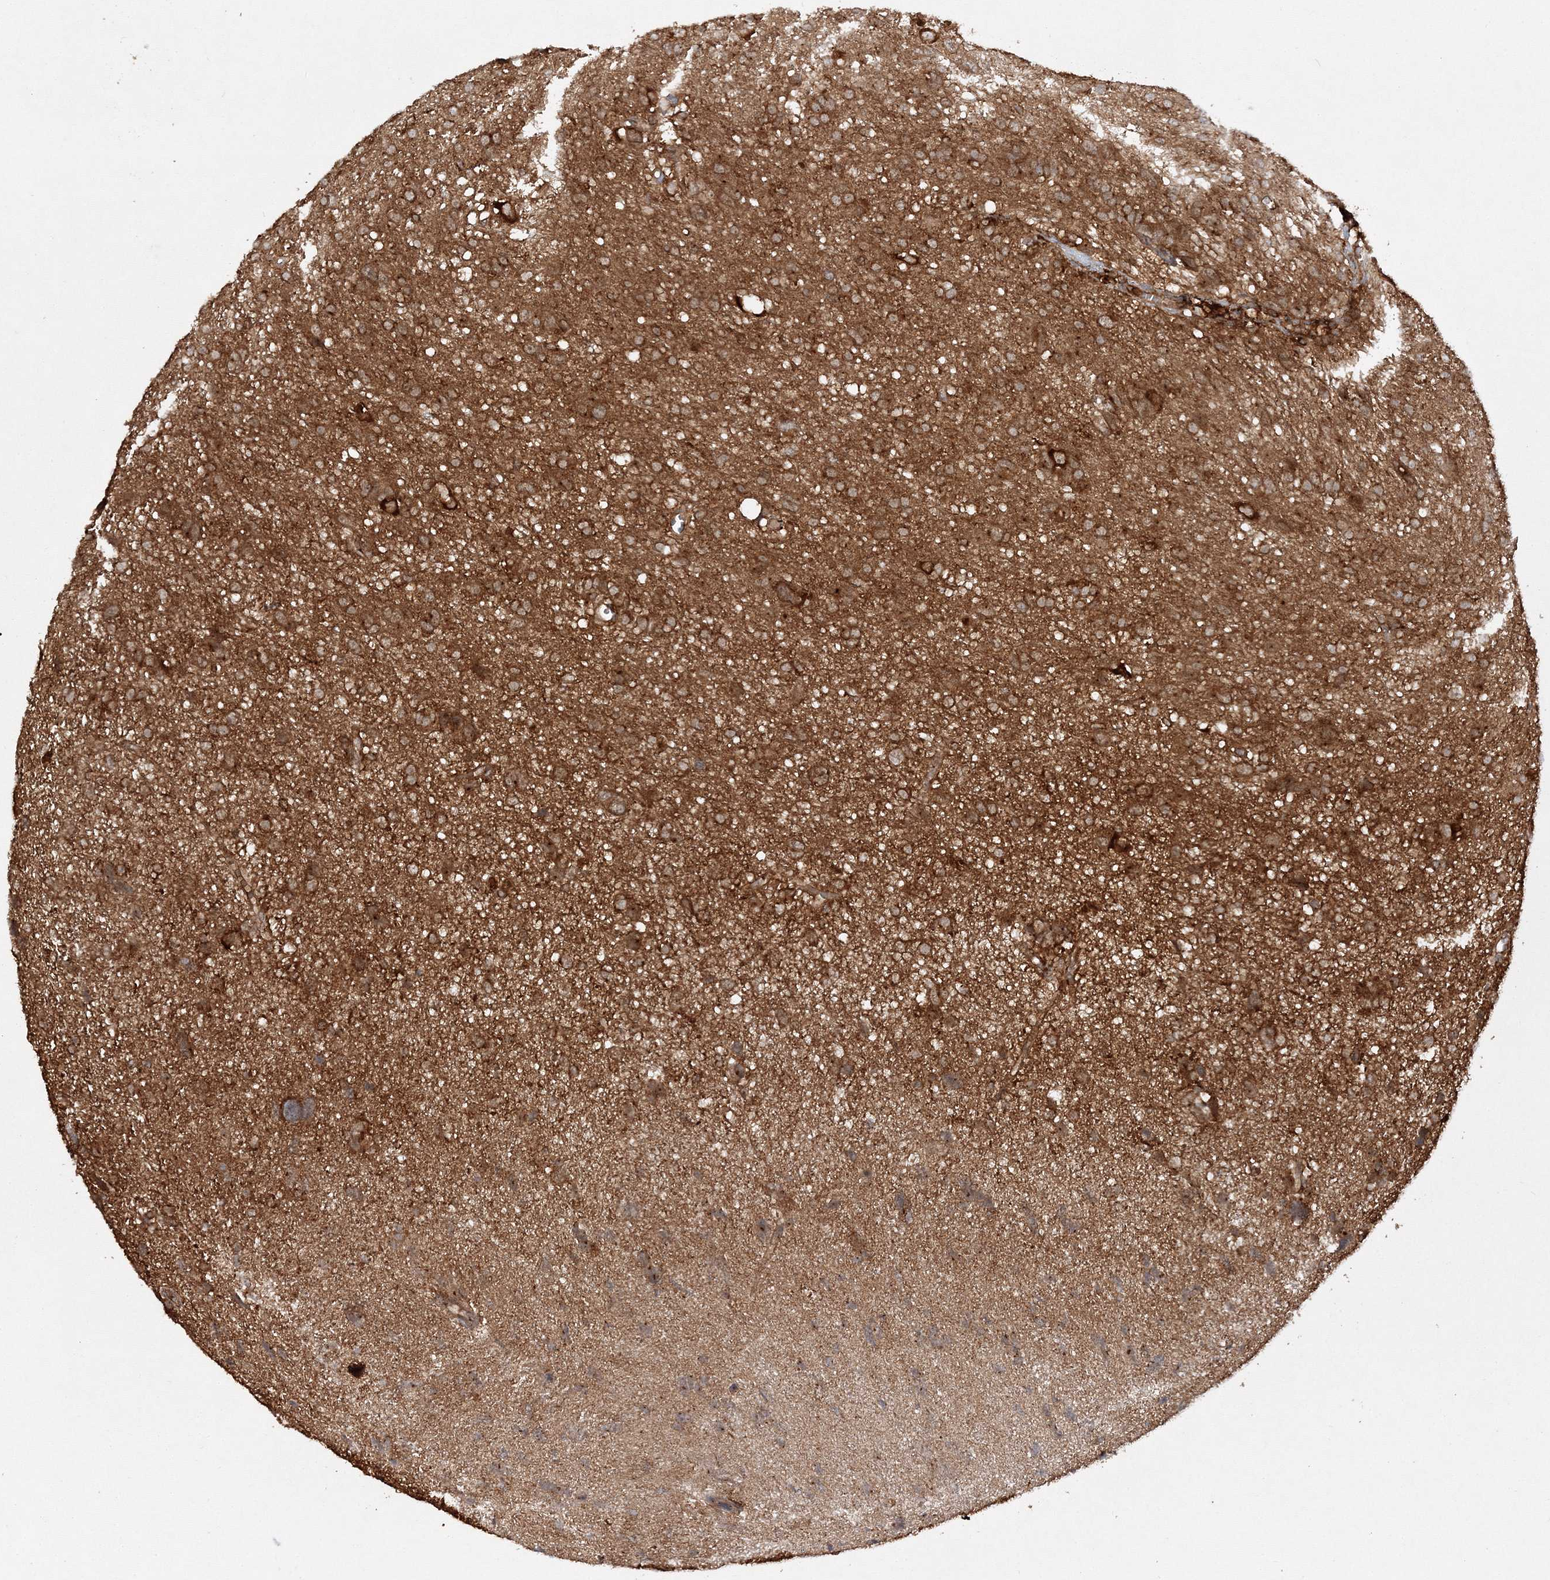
{"staining": {"intensity": "moderate", "quantity": ">75%", "location": "cytoplasmic/membranous"}, "tissue": "glioma", "cell_type": "Tumor cells", "image_type": "cancer", "snomed": [{"axis": "morphology", "description": "Glioma, malignant, High grade"}, {"axis": "topography", "description": "Brain"}], "caption": "Human malignant high-grade glioma stained with a protein marker shows moderate staining in tumor cells.", "gene": "WDR37", "patient": {"sex": "female", "age": 59}}